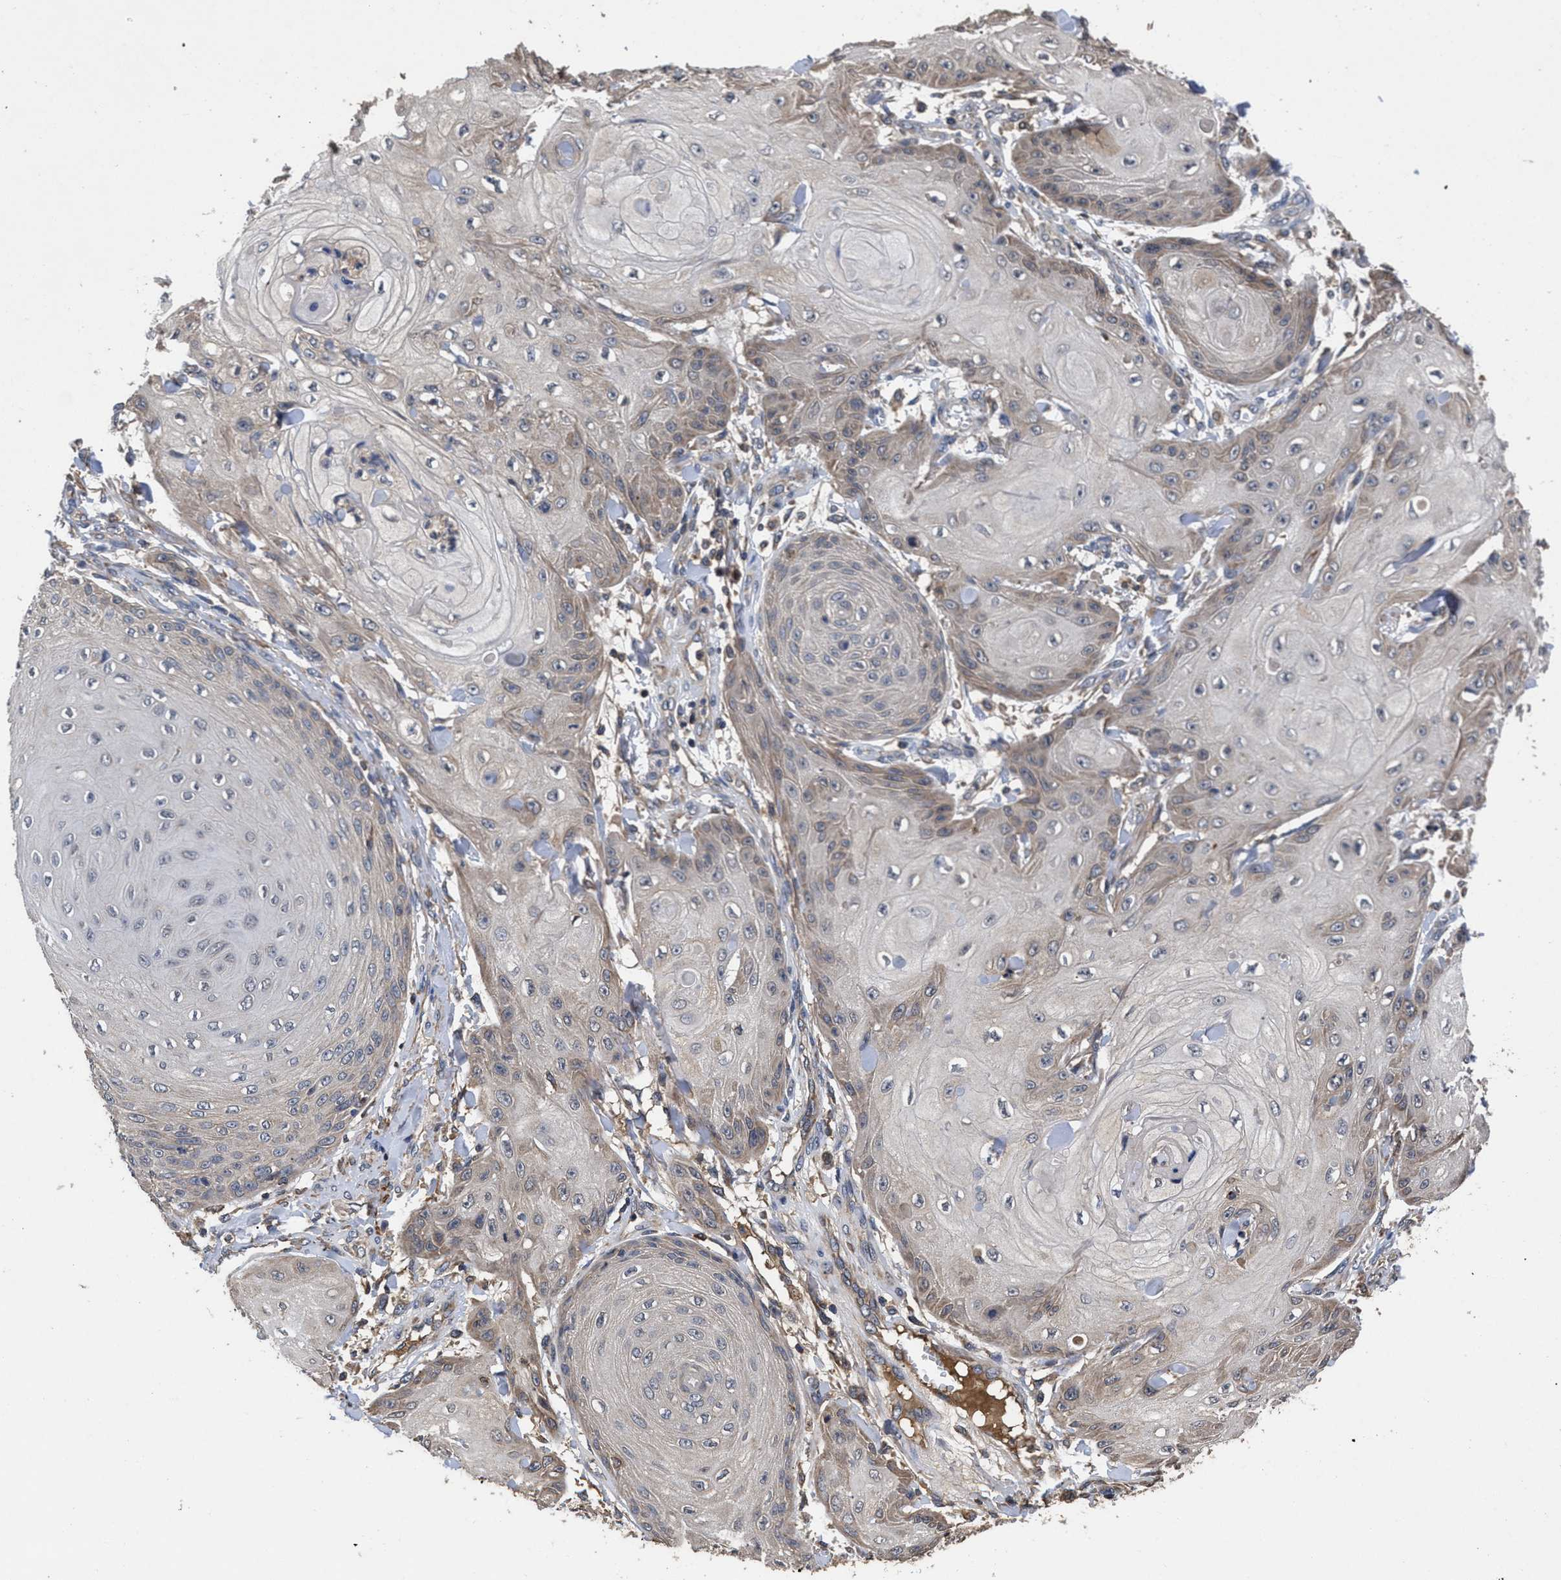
{"staining": {"intensity": "weak", "quantity": "25%-75%", "location": "cytoplasmic/membranous"}, "tissue": "skin cancer", "cell_type": "Tumor cells", "image_type": "cancer", "snomed": [{"axis": "morphology", "description": "Squamous cell carcinoma, NOS"}, {"axis": "topography", "description": "Skin"}], "caption": "Protein staining of skin cancer (squamous cell carcinoma) tissue reveals weak cytoplasmic/membranous staining in about 25%-75% of tumor cells. The protein is stained brown, and the nuclei are stained in blue (DAB IHC with brightfield microscopy, high magnification).", "gene": "LRRC3", "patient": {"sex": "male", "age": 74}}